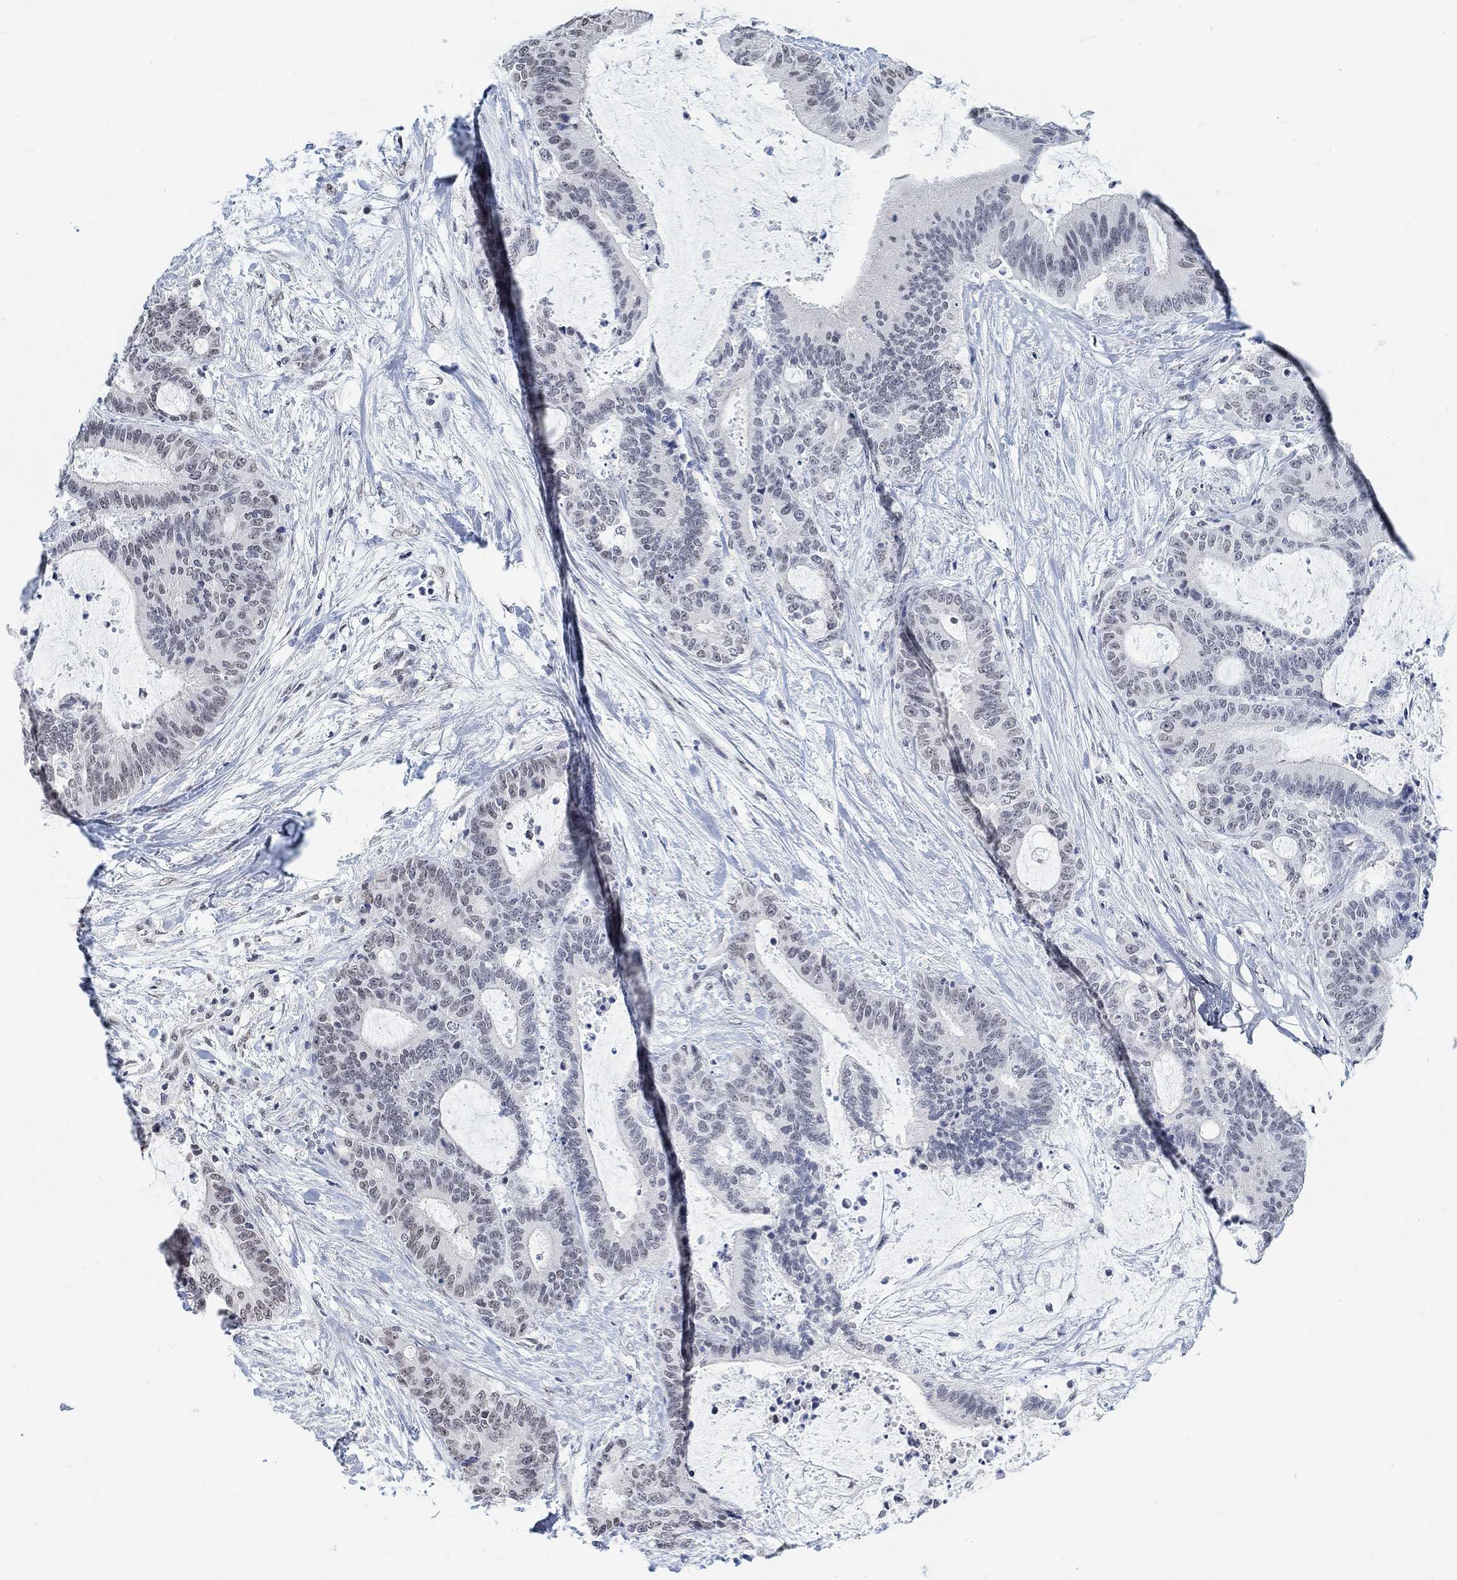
{"staining": {"intensity": "weak", "quantity": "<25%", "location": "nuclear"}, "tissue": "liver cancer", "cell_type": "Tumor cells", "image_type": "cancer", "snomed": [{"axis": "morphology", "description": "Cholangiocarcinoma"}, {"axis": "topography", "description": "Liver"}], "caption": "Immunohistochemistry micrograph of liver cancer (cholangiocarcinoma) stained for a protein (brown), which exhibits no positivity in tumor cells.", "gene": "PURG", "patient": {"sex": "female", "age": 73}}